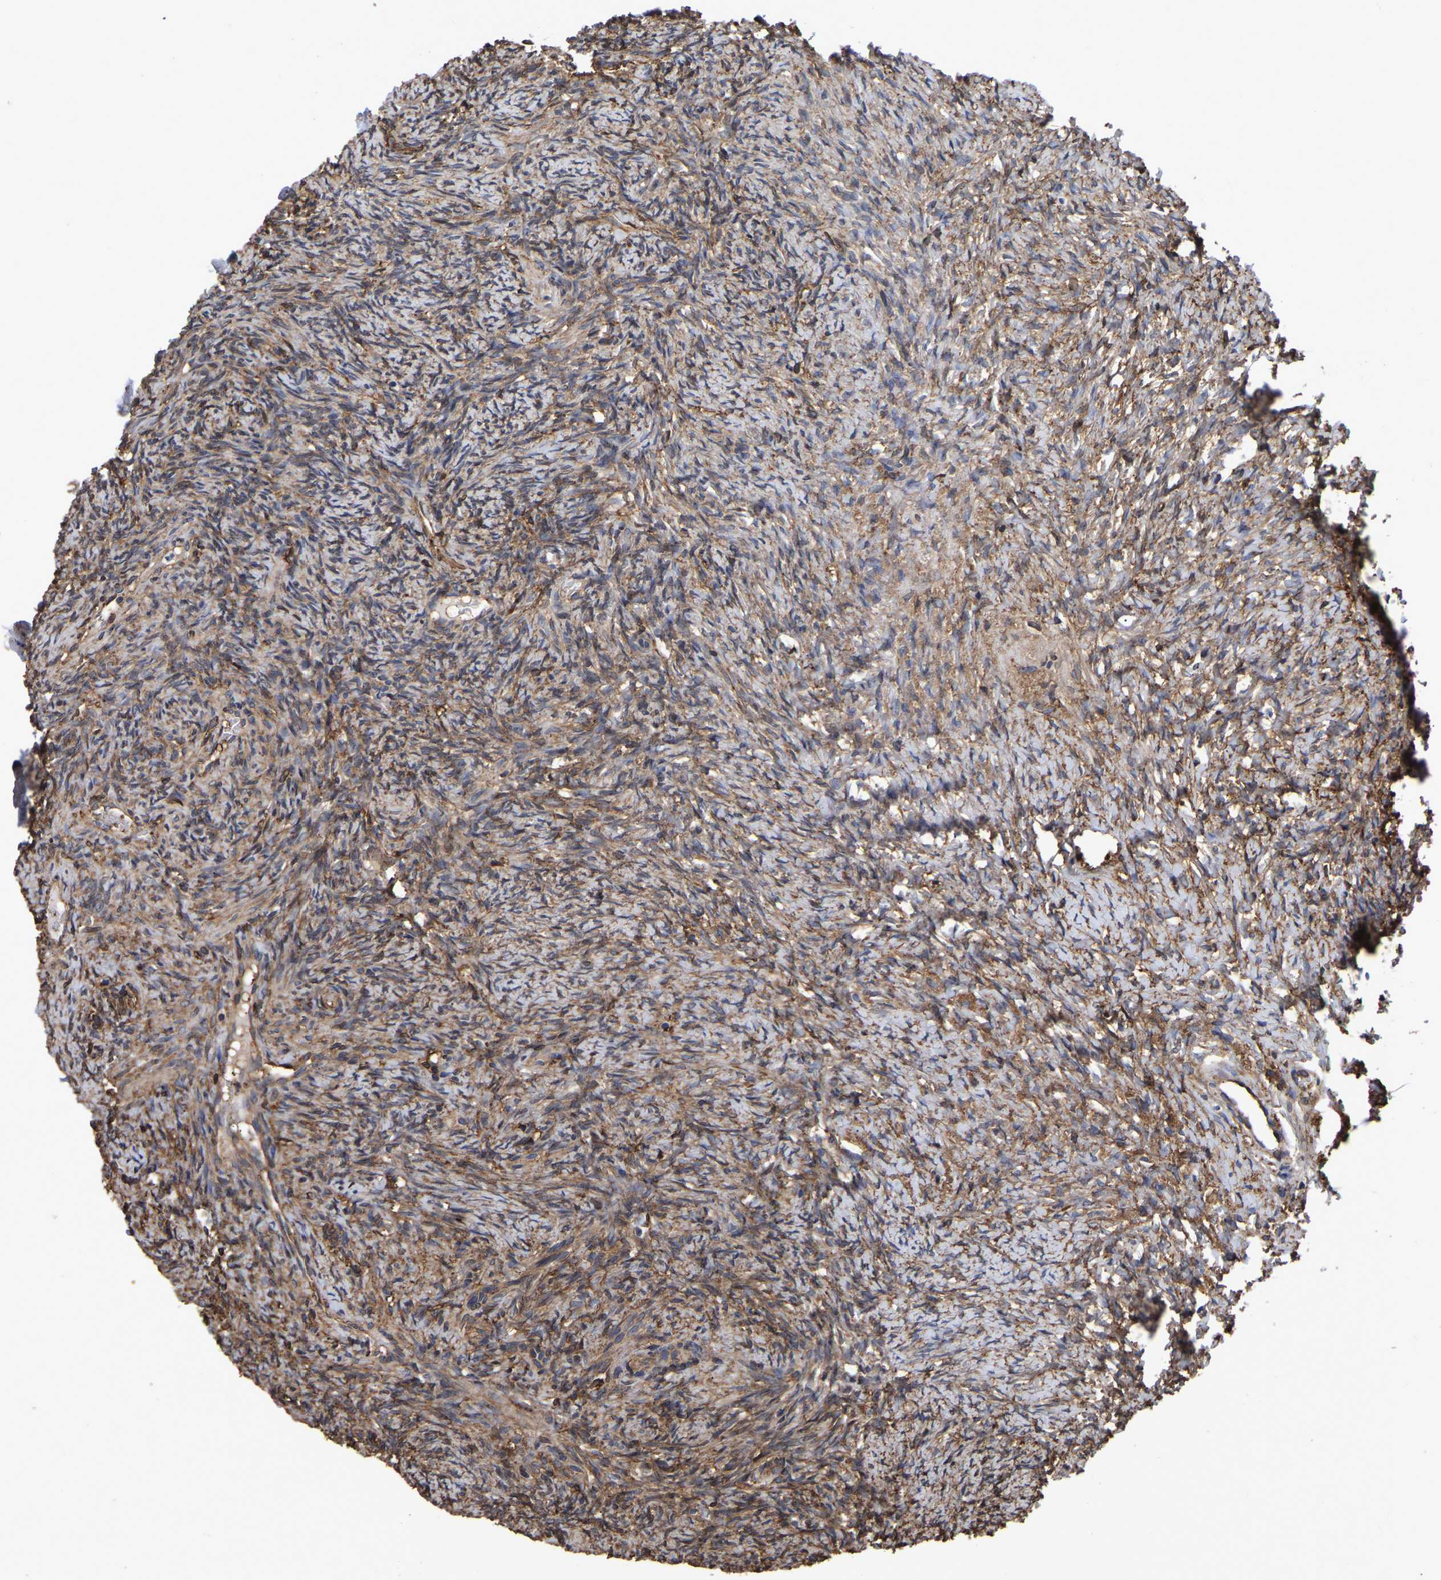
{"staining": {"intensity": "moderate", "quantity": ">75%", "location": "cytoplasmic/membranous"}, "tissue": "ovary", "cell_type": "Ovarian stroma cells", "image_type": "normal", "snomed": [{"axis": "morphology", "description": "Normal tissue, NOS"}, {"axis": "topography", "description": "Ovary"}], "caption": "Protein staining demonstrates moderate cytoplasmic/membranous positivity in approximately >75% of ovarian stroma cells in benign ovary.", "gene": "LIF", "patient": {"sex": "female", "age": 41}}